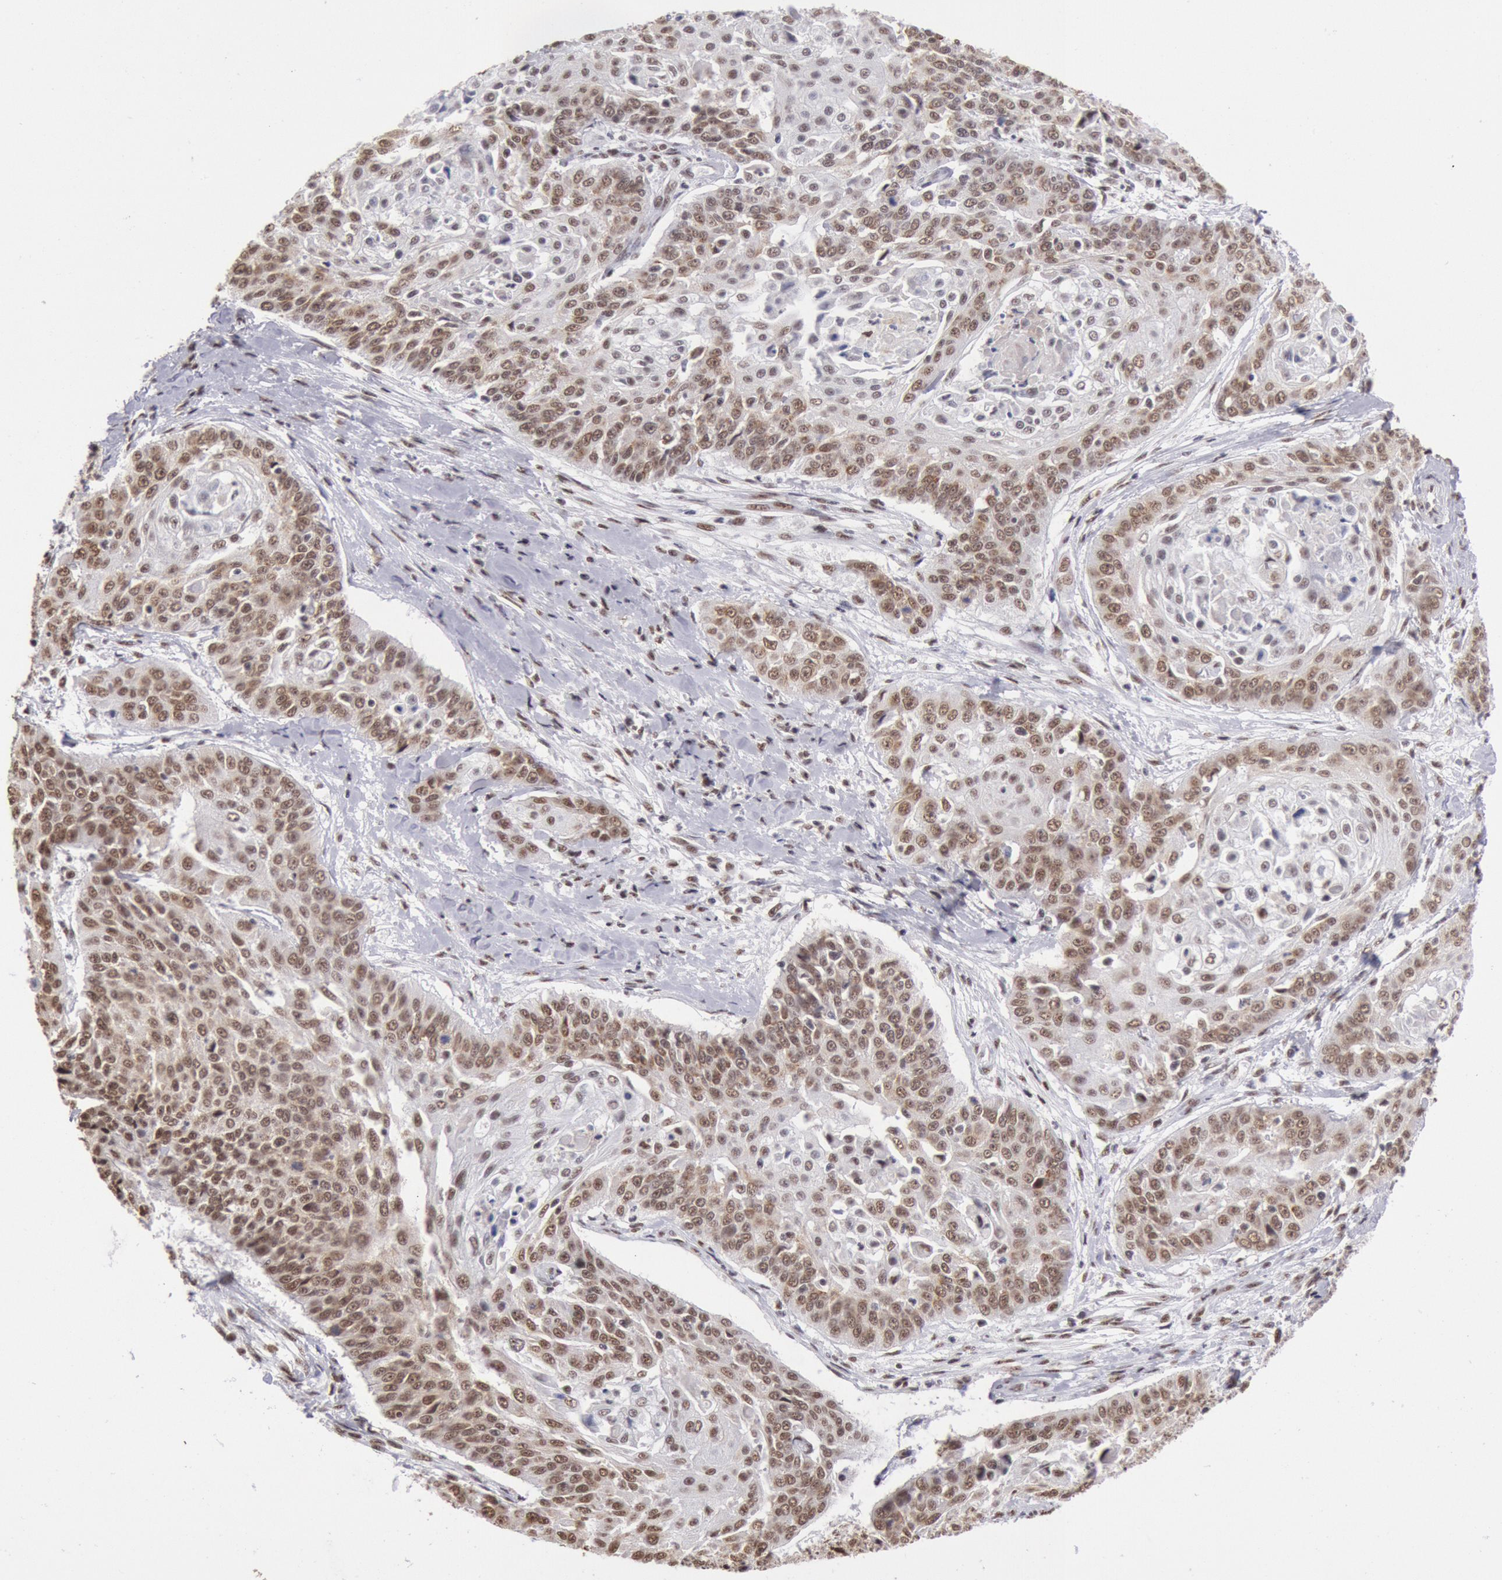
{"staining": {"intensity": "moderate", "quantity": ">75%", "location": "nuclear"}, "tissue": "cervical cancer", "cell_type": "Tumor cells", "image_type": "cancer", "snomed": [{"axis": "morphology", "description": "Squamous cell carcinoma, NOS"}, {"axis": "topography", "description": "Cervix"}], "caption": "Cervical cancer (squamous cell carcinoma) stained with DAB (3,3'-diaminobenzidine) IHC displays medium levels of moderate nuclear expression in approximately >75% of tumor cells. Using DAB (3,3'-diaminobenzidine) (brown) and hematoxylin (blue) stains, captured at high magnification using brightfield microscopy.", "gene": "SNRPD3", "patient": {"sex": "female", "age": 64}}